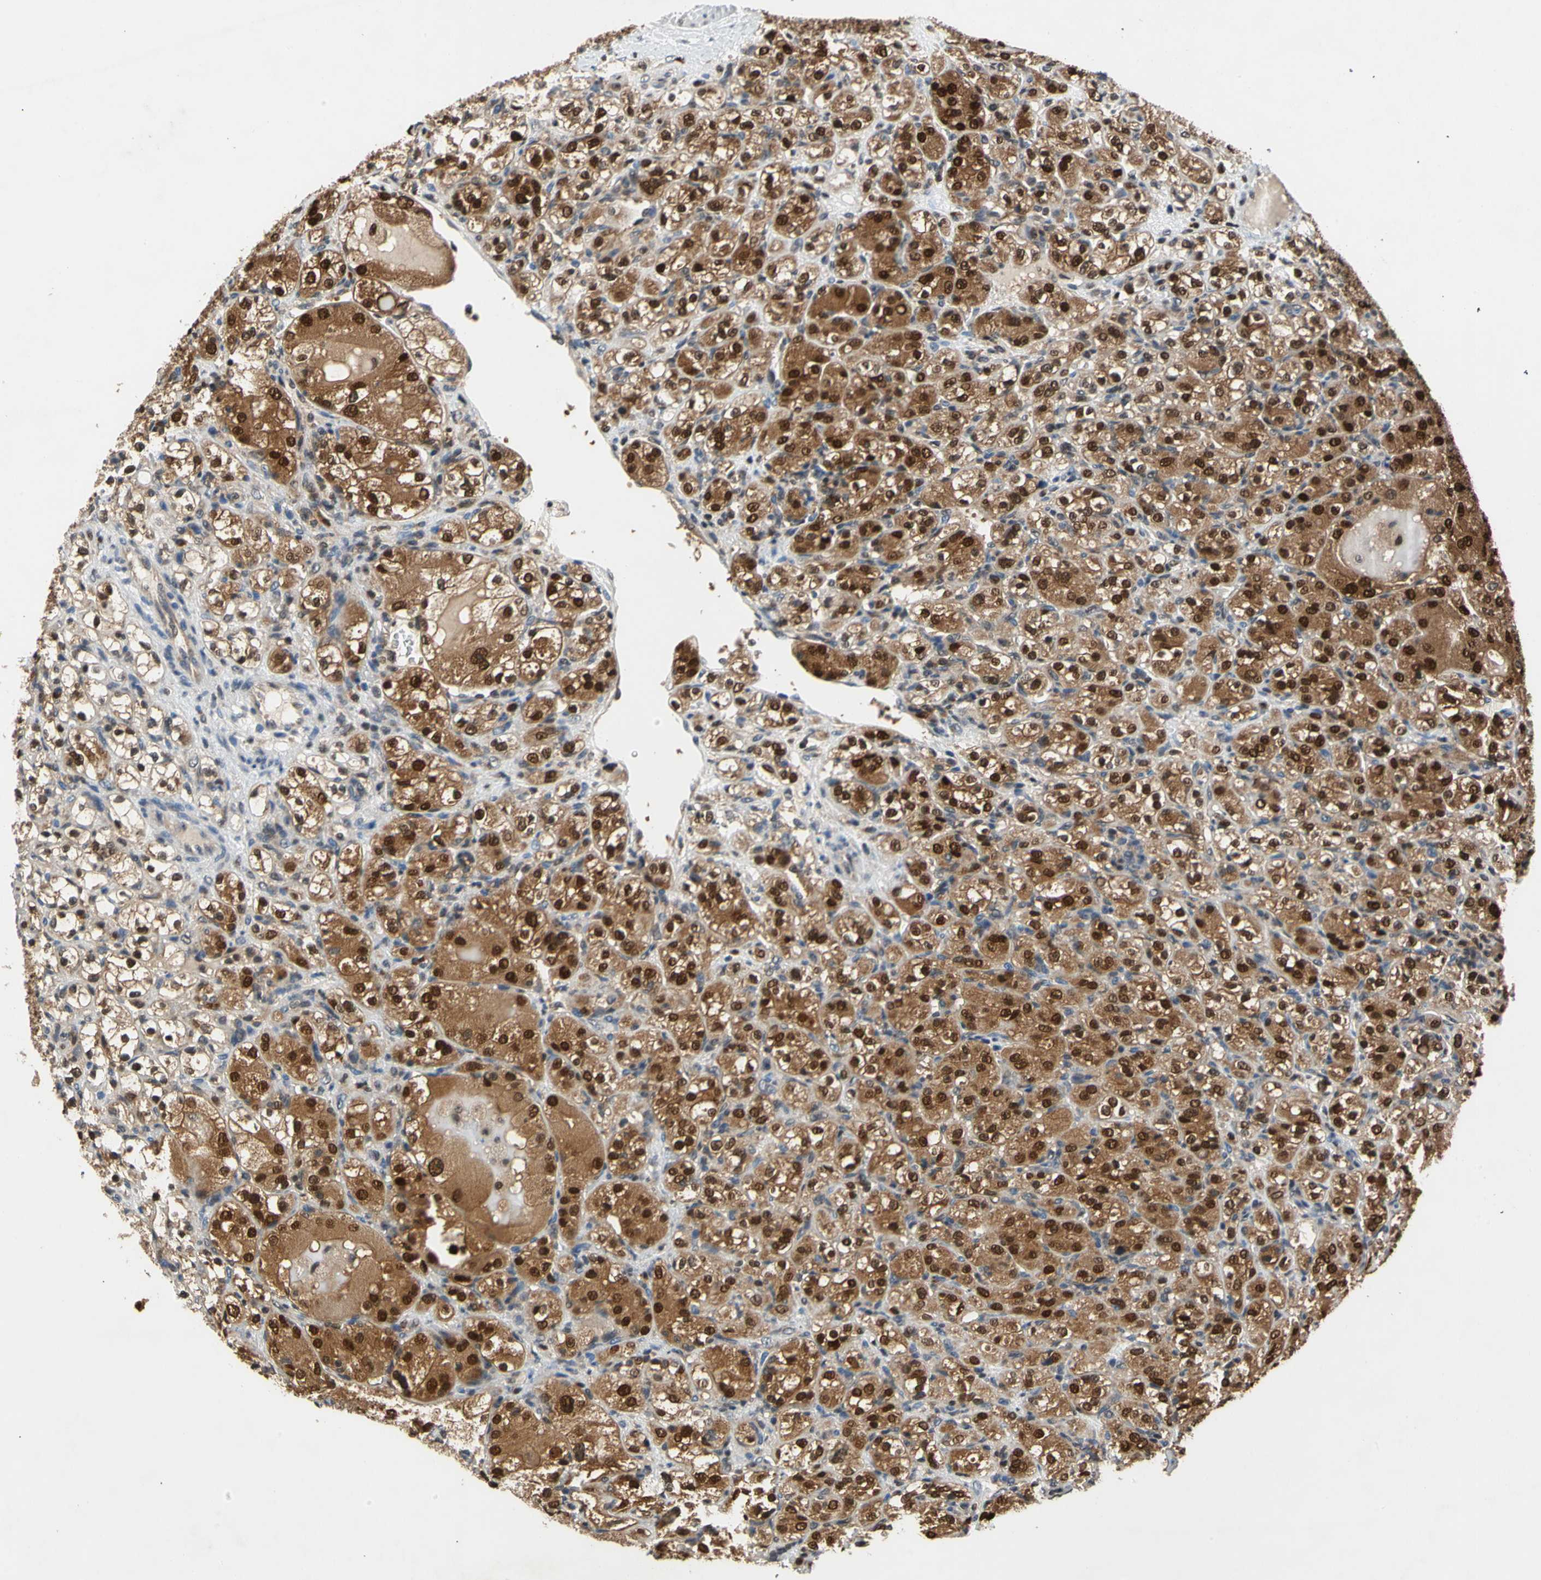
{"staining": {"intensity": "strong", "quantity": ">75%", "location": "cytoplasmic/membranous,nuclear"}, "tissue": "renal cancer", "cell_type": "Tumor cells", "image_type": "cancer", "snomed": [{"axis": "morphology", "description": "Normal tissue, NOS"}, {"axis": "morphology", "description": "Adenocarcinoma, NOS"}, {"axis": "topography", "description": "Kidney"}], "caption": "Brown immunohistochemical staining in human renal cancer demonstrates strong cytoplasmic/membranous and nuclear expression in about >75% of tumor cells. (brown staining indicates protein expression, while blue staining denotes nuclei).", "gene": "GSR", "patient": {"sex": "male", "age": 61}}